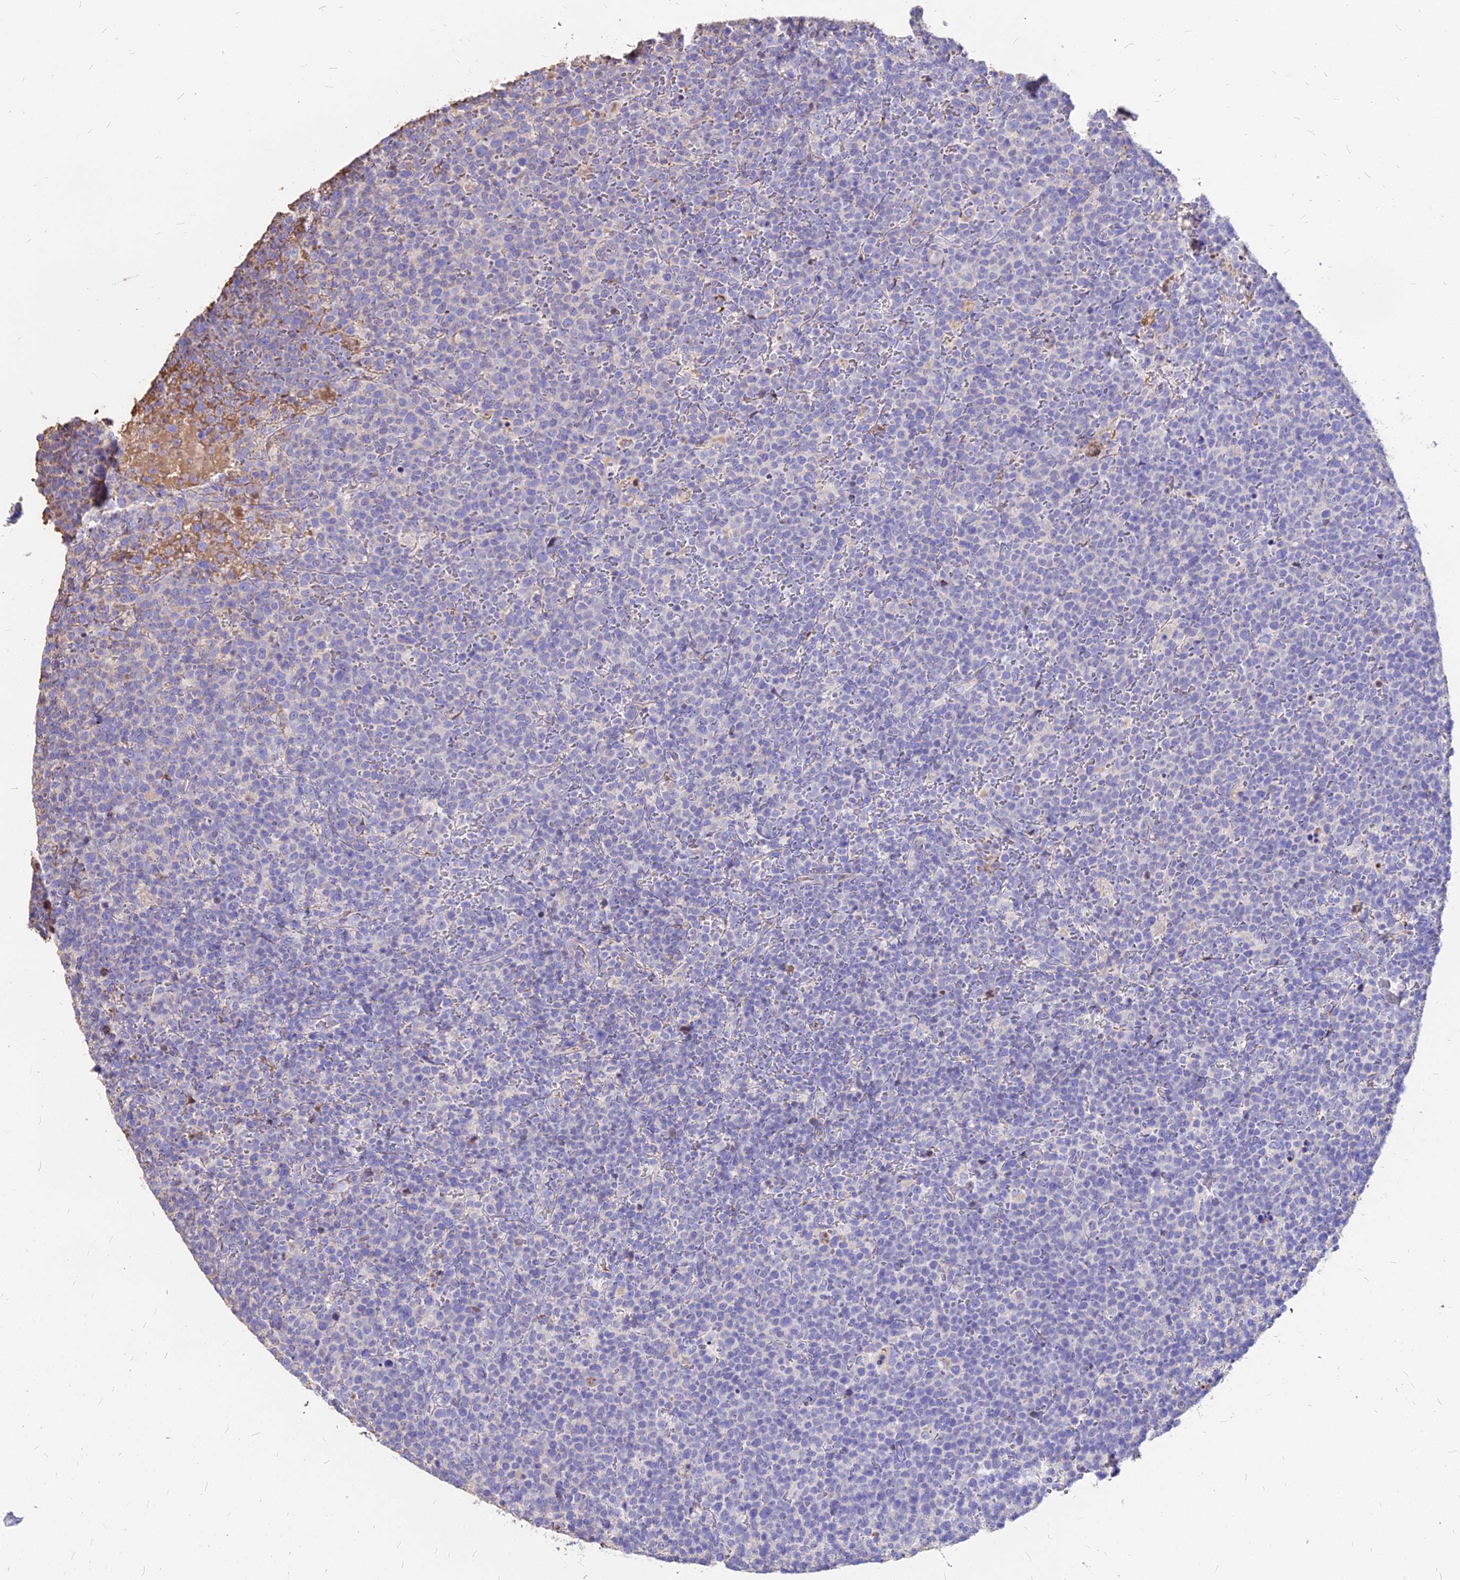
{"staining": {"intensity": "negative", "quantity": "none", "location": "none"}, "tissue": "lymphoma", "cell_type": "Tumor cells", "image_type": "cancer", "snomed": [{"axis": "morphology", "description": "Malignant lymphoma, non-Hodgkin's type, High grade"}, {"axis": "topography", "description": "Lymph node"}], "caption": "High power microscopy histopathology image of an immunohistochemistry (IHC) image of lymphoma, revealing no significant staining in tumor cells.", "gene": "NME5", "patient": {"sex": "male", "age": 61}}